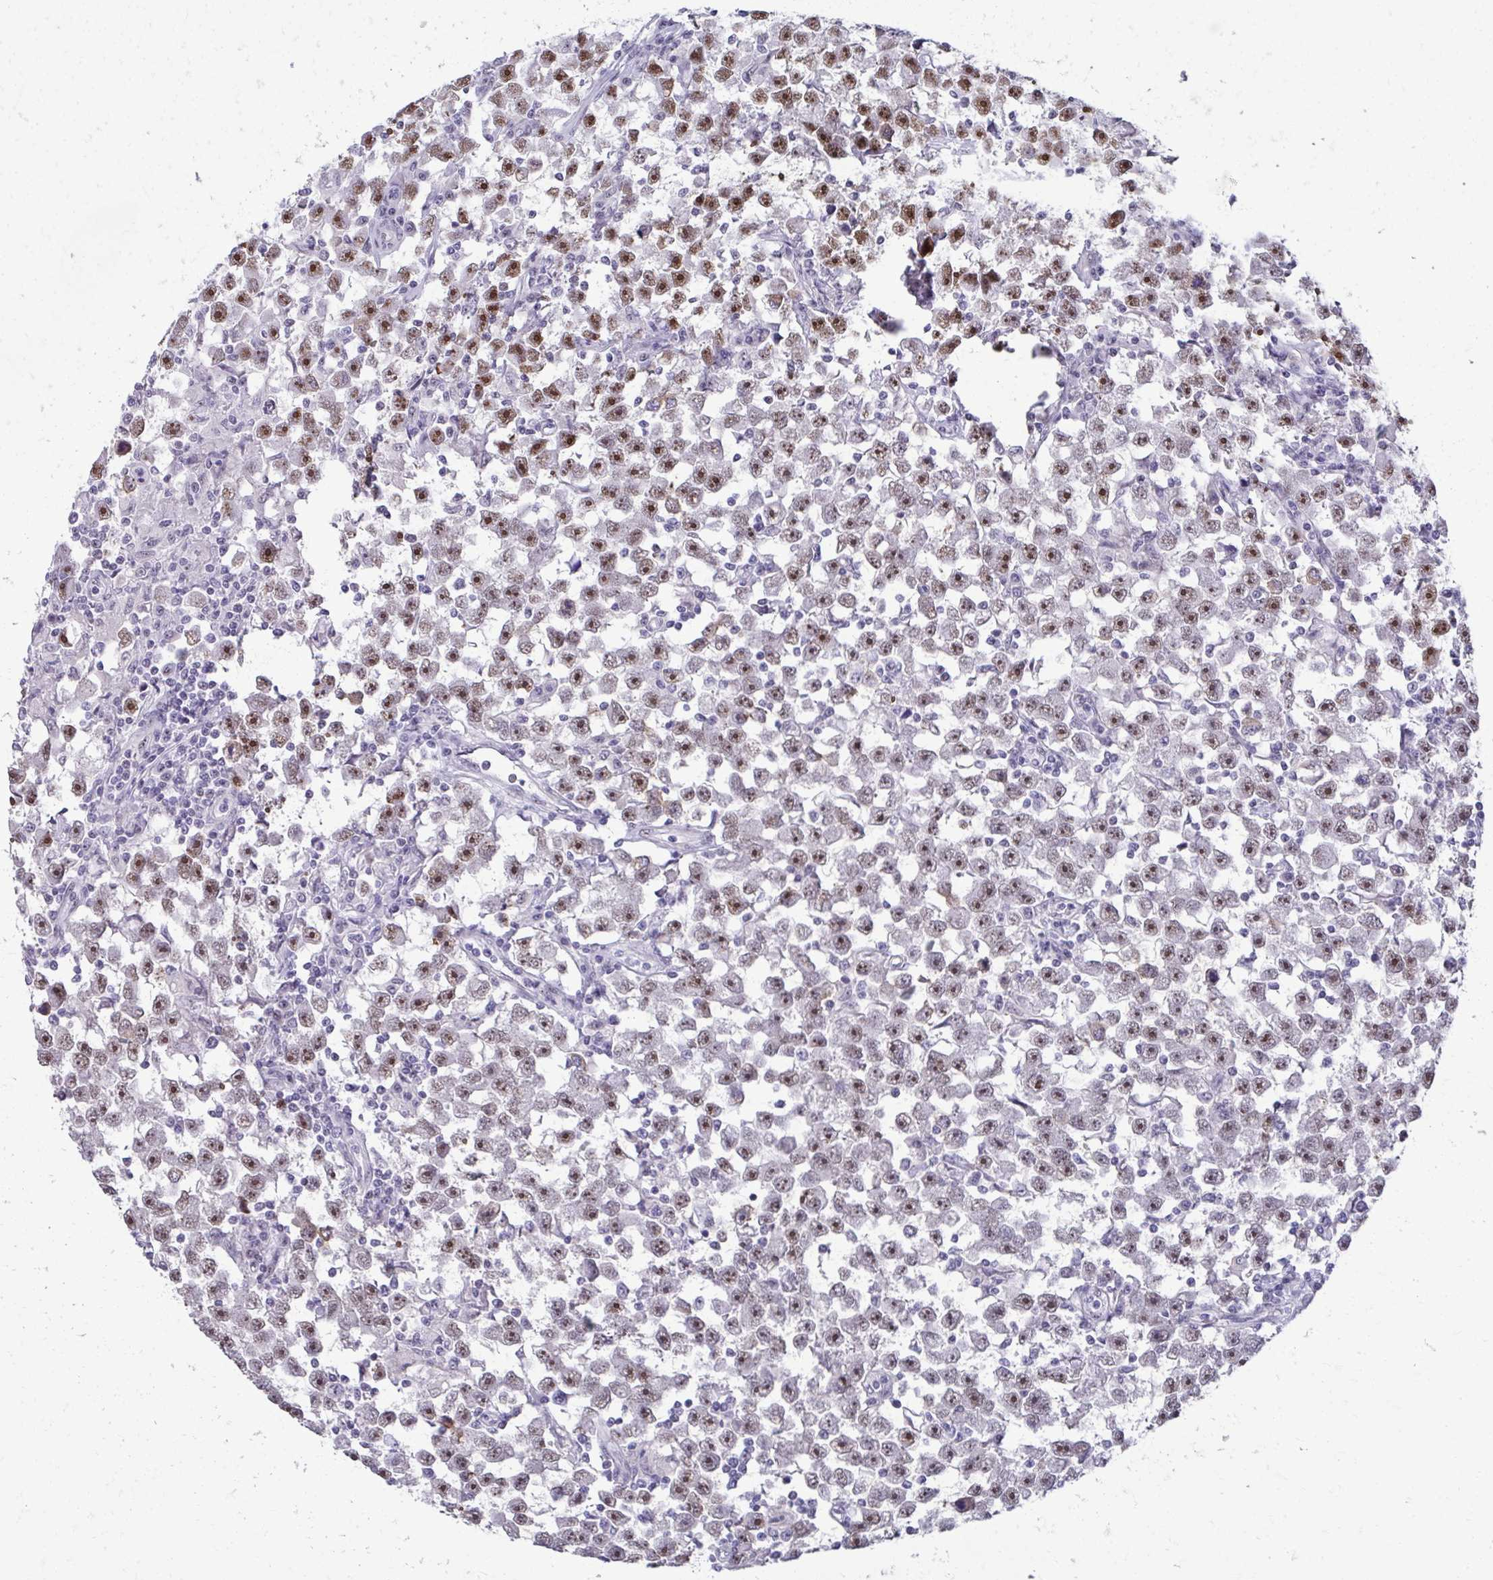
{"staining": {"intensity": "strong", "quantity": "25%-75%", "location": "nuclear"}, "tissue": "testis cancer", "cell_type": "Tumor cells", "image_type": "cancer", "snomed": [{"axis": "morphology", "description": "Seminoma, NOS"}, {"axis": "topography", "description": "Testis"}], "caption": "About 25%-75% of tumor cells in testis seminoma show strong nuclear protein expression as visualized by brown immunohistochemical staining.", "gene": "PELP1", "patient": {"sex": "male", "age": 33}}